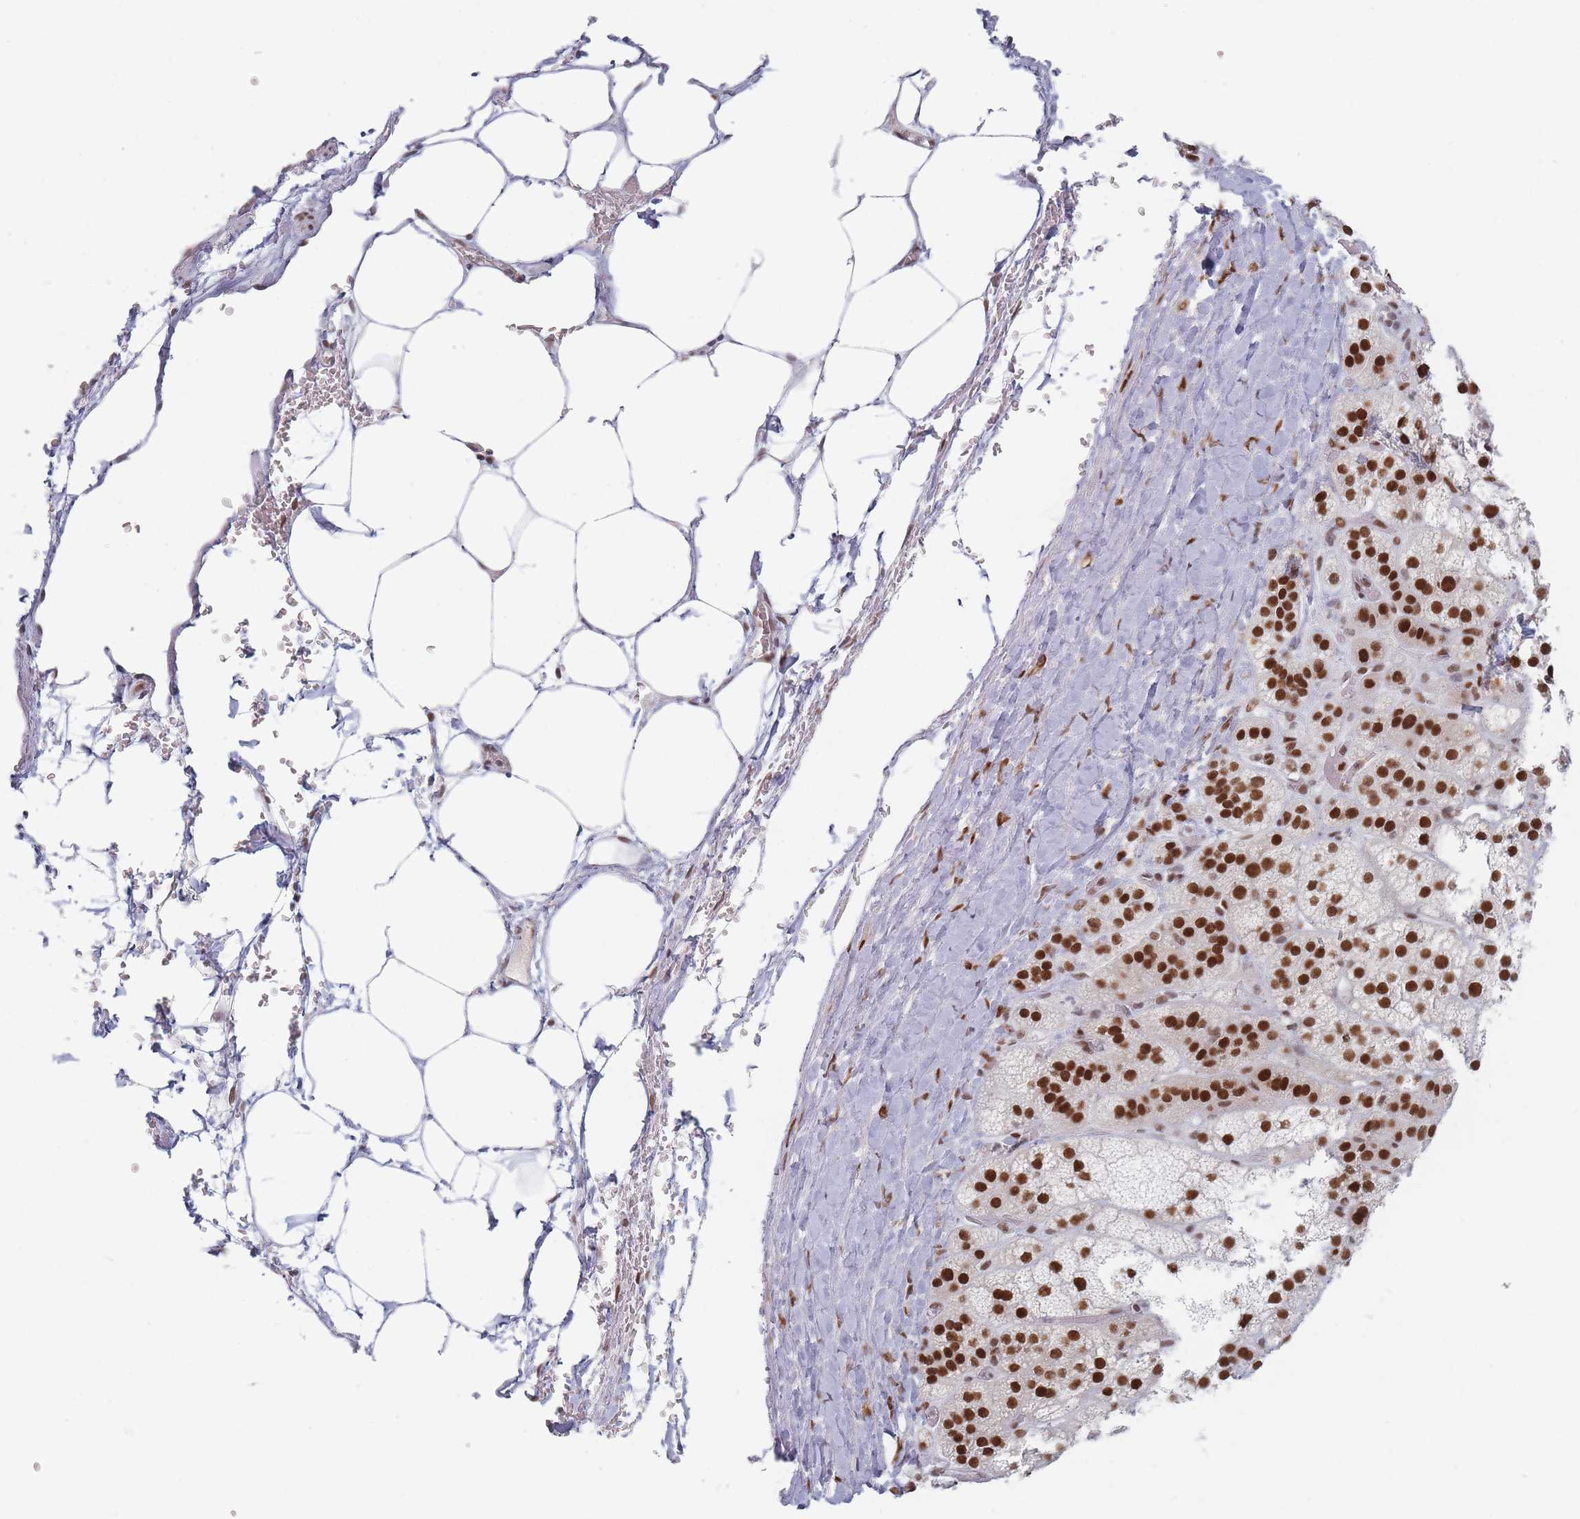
{"staining": {"intensity": "strong", "quantity": ">75%", "location": "nuclear"}, "tissue": "adrenal gland", "cell_type": "Glandular cells", "image_type": "normal", "snomed": [{"axis": "morphology", "description": "Normal tissue, NOS"}, {"axis": "topography", "description": "Adrenal gland"}], "caption": "IHC (DAB (3,3'-diaminobenzidine)) staining of benign human adrenal gland displays strong nuclear protein positivity in about >75% of glandular cells.", "gene": "SAFB2", "patient": {"sex": "female", "age": 70}}